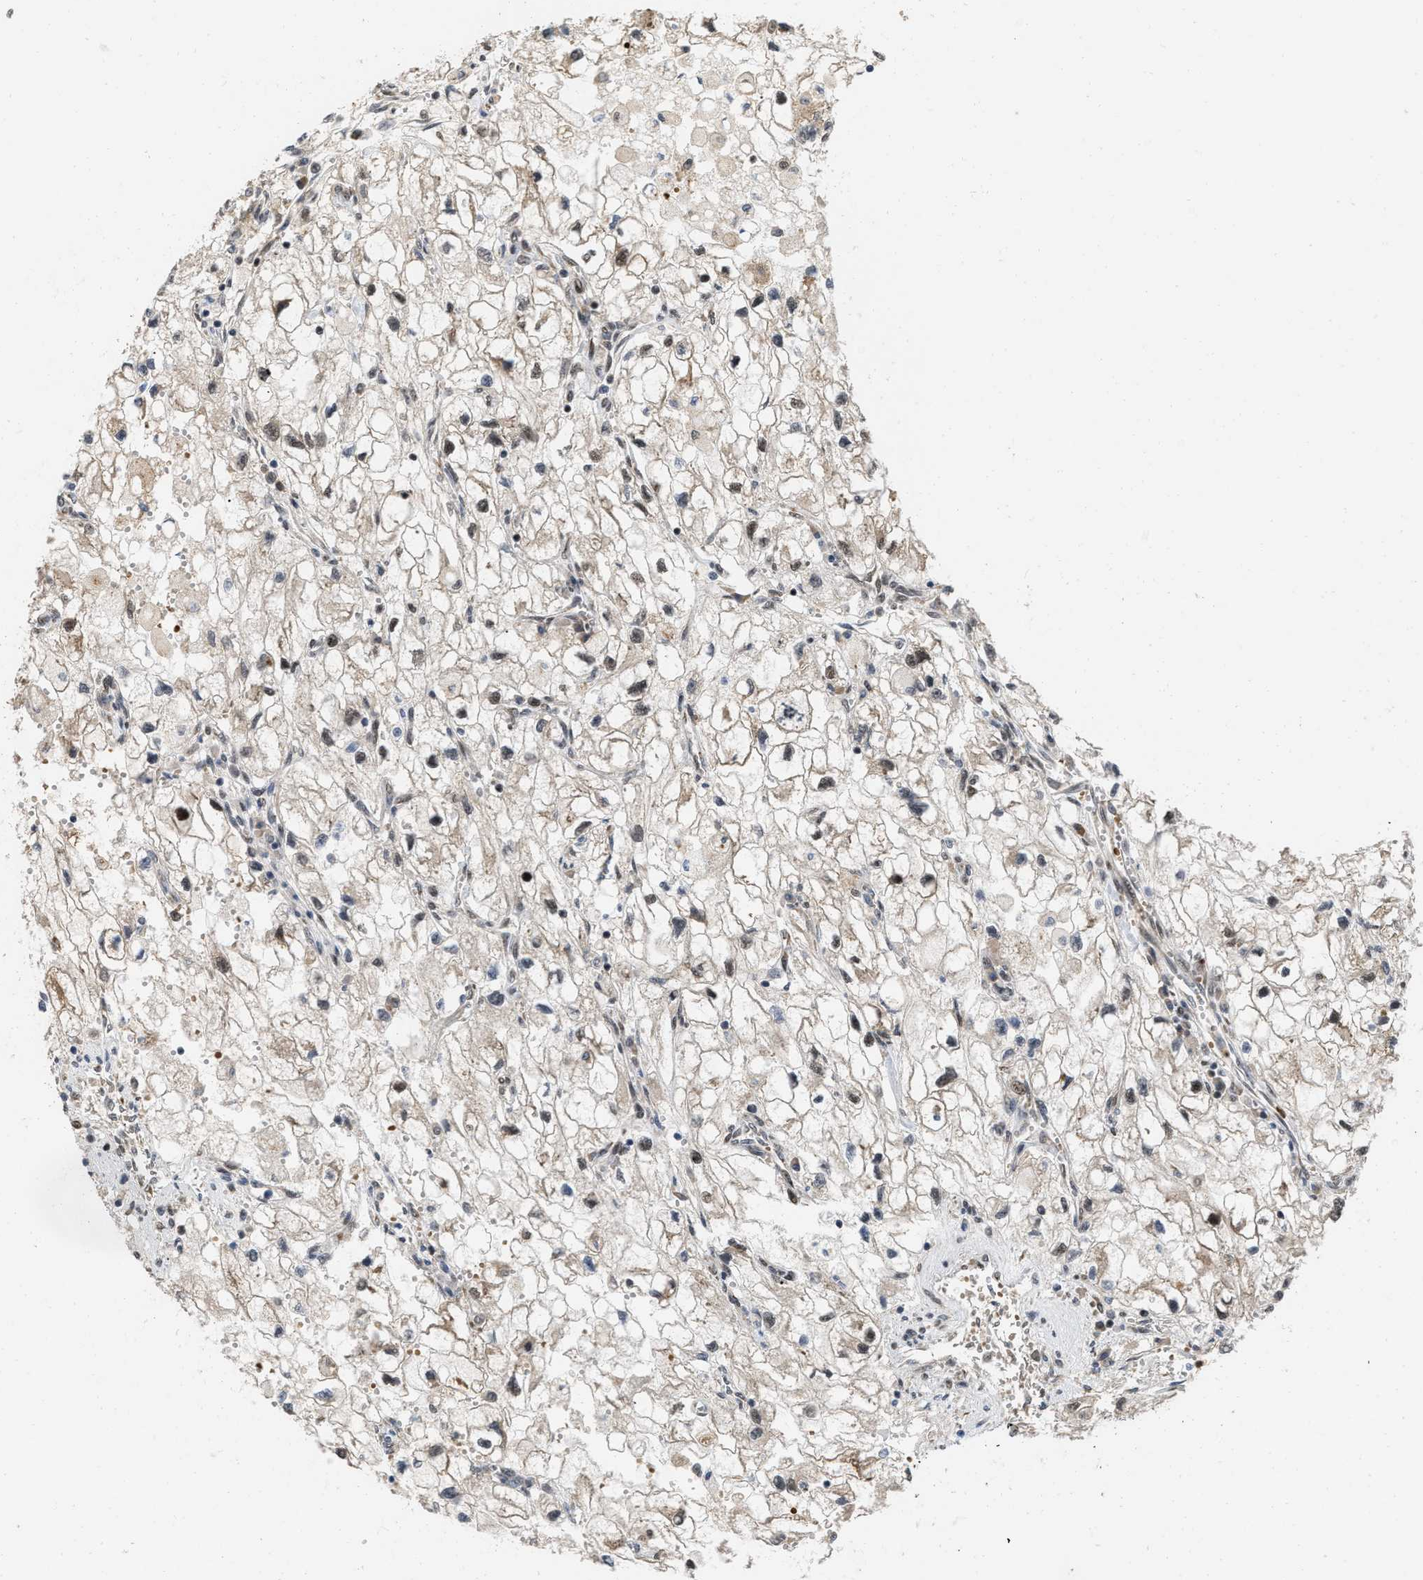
{"staining": {"intensity": "weak", "quantity": "<25%", "location": "nuclear"}, "tissue": "renal cancer", "cell_type": "Tumor cells", "image_type": "cancer", "snomed": [{"axis": "morphology", "description": "Adenocarcinoma, NOS"}, {"axis": "topography", "description": "Kidney"}], "caption": "High power microscopy histopathology image of an IHC histopathology image of renal cancer (adenocarcinoma), revealing no significant positivity in tumor cells.", "gene": "ANKRD11", "patient": {"sex": "female", "age": 70}}